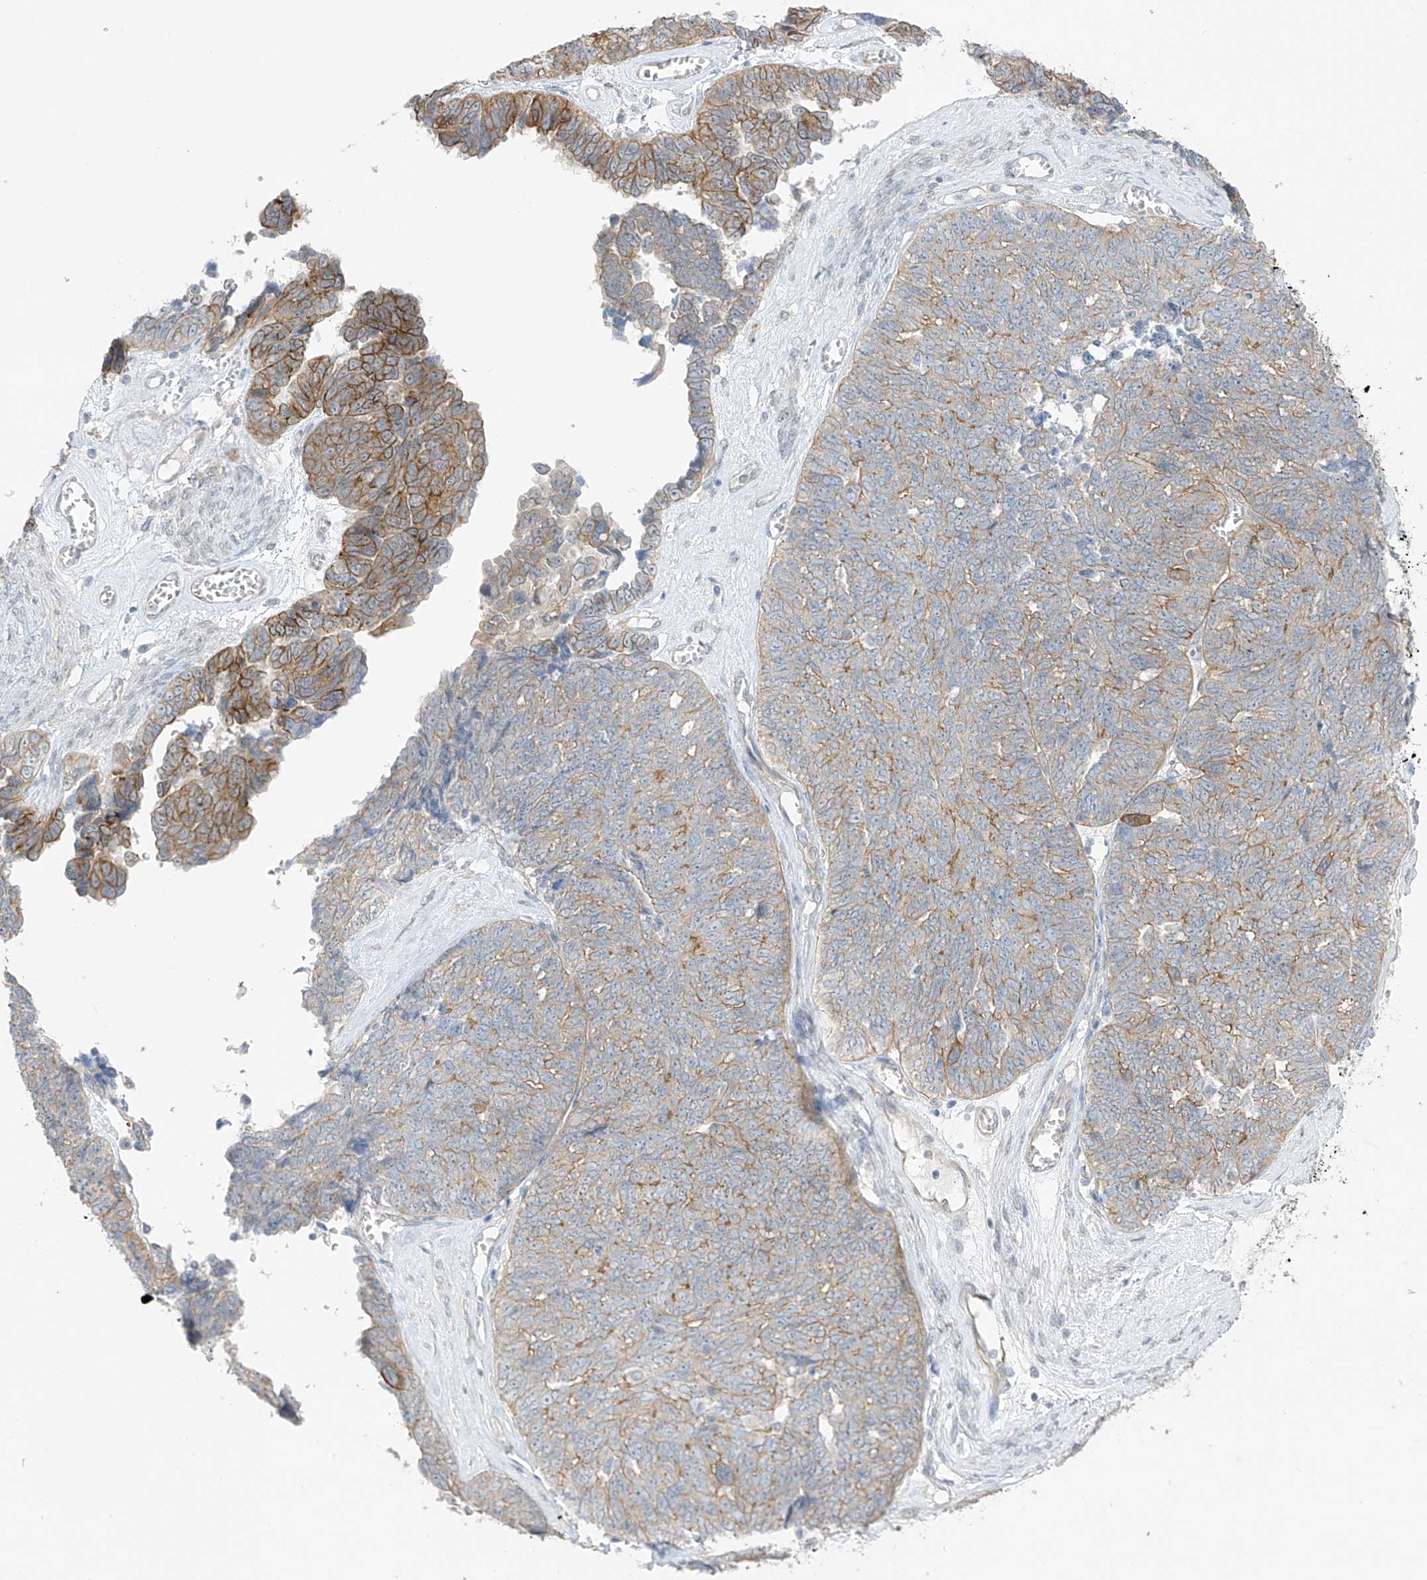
{"staining": {"intensity": "moderate", "quantity": "25%-75%", "location": "cytoplasmic/membranous"}, "tissue": "ovarian cancer", "cell_type": "Tumor cells", "image_type": "cancer", "snomed": [{"axis": "morphology", "description": "Cystadenocarcinoma, serous, NOS"}, {"axis": "topography", "description": "Ovary"}], "caption": "IHC (DAB) staining of human ovarian cancer displays moderate cytoplasmic/membranous protein staining in about 25%-75% of tumor cells.", "gene": "EIPR1", "patient": {"sex": "female", "age": 79}}